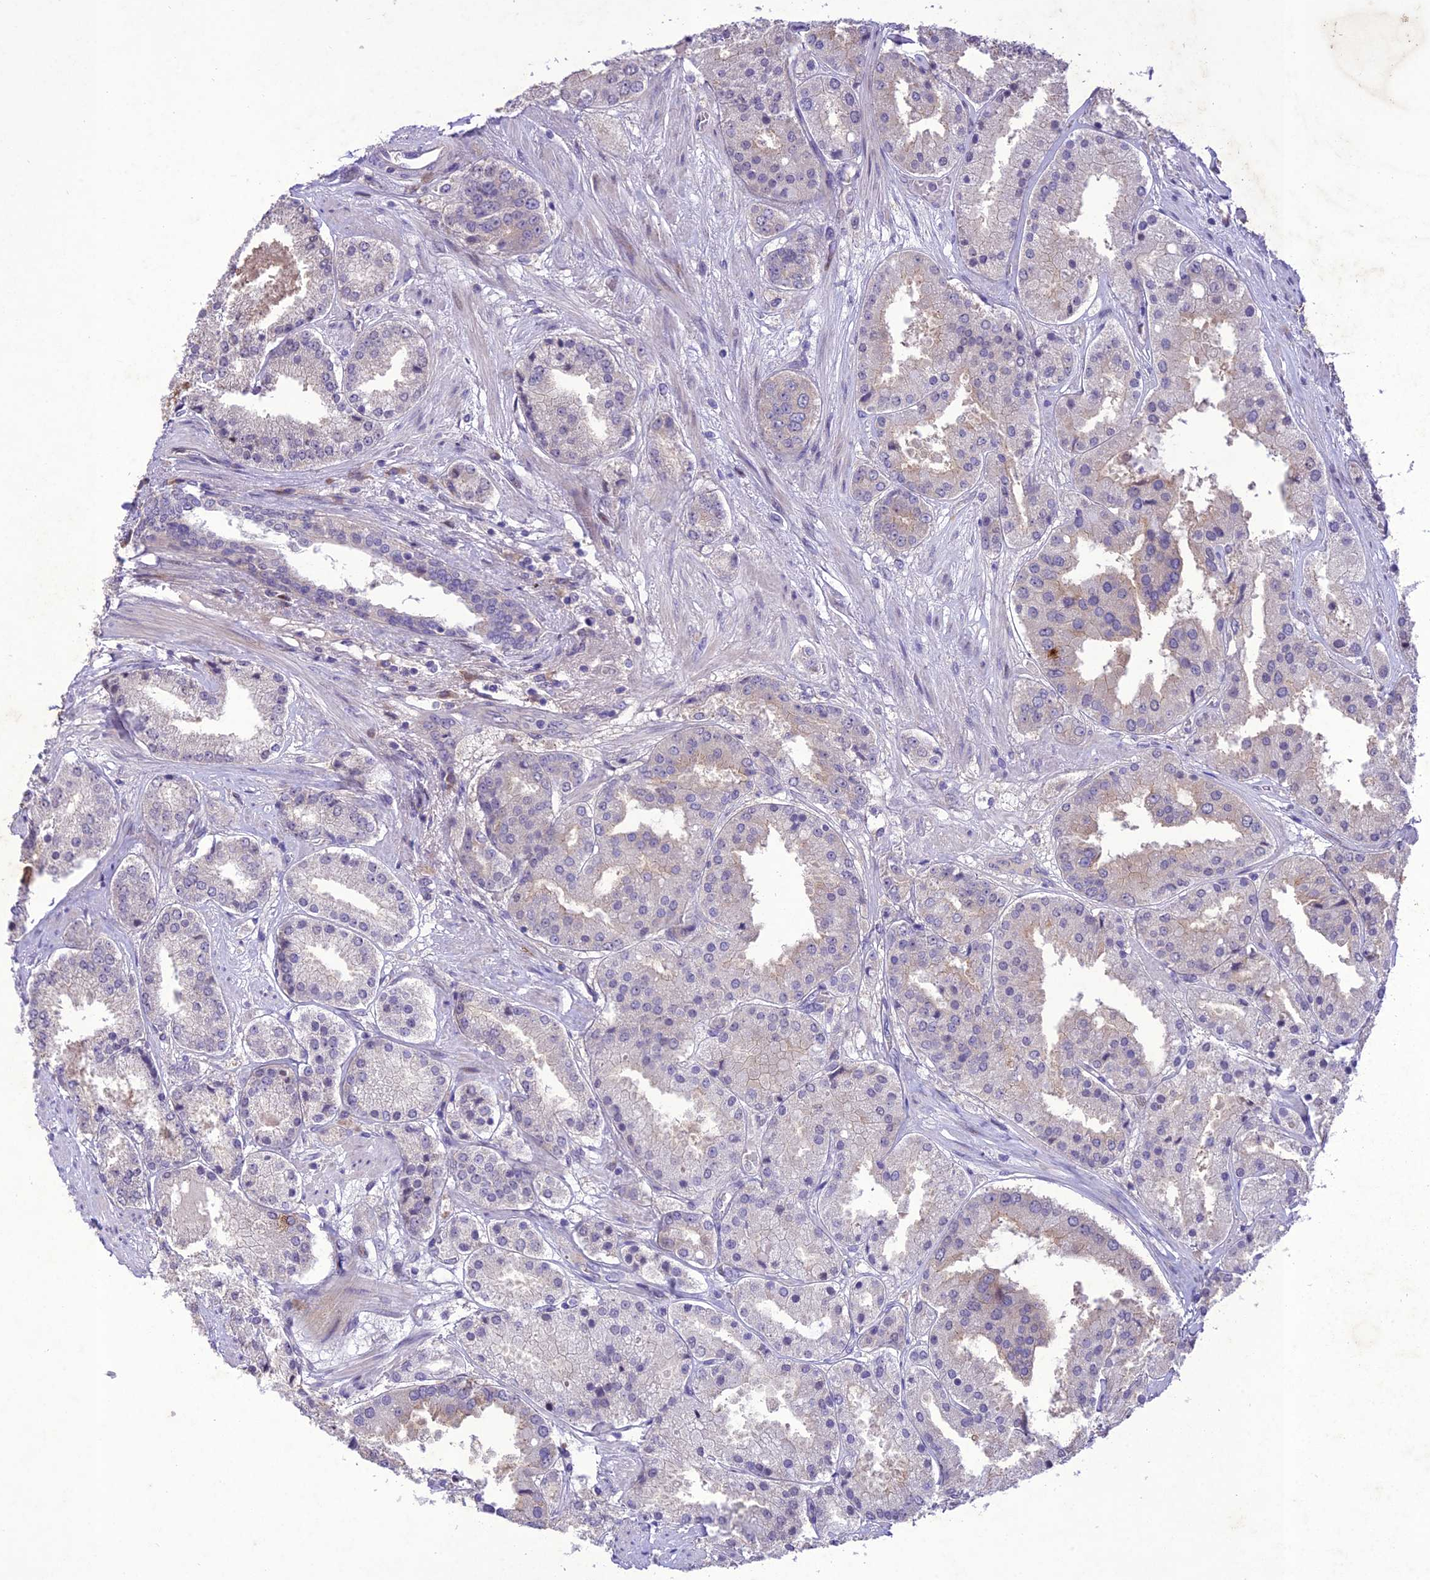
{"staining": {"intensity": "negative", "quantity": "none", "location": "none"}, "tissue": "prostate cancer", "cell_type": "Tumor cells", "image_type": "cancer", "snomed": [{"axis": "morphology", "description": "Adenocarcinoma, High grade"}, {"axis": "topography", "description": "Prostate"}], "caption": "Tumor cells show no significant protein positivity in prostate adenocarcinoma (high-grade).", "gene": "ANKRD52", "patient": {"sex": "male", "age": 63}}